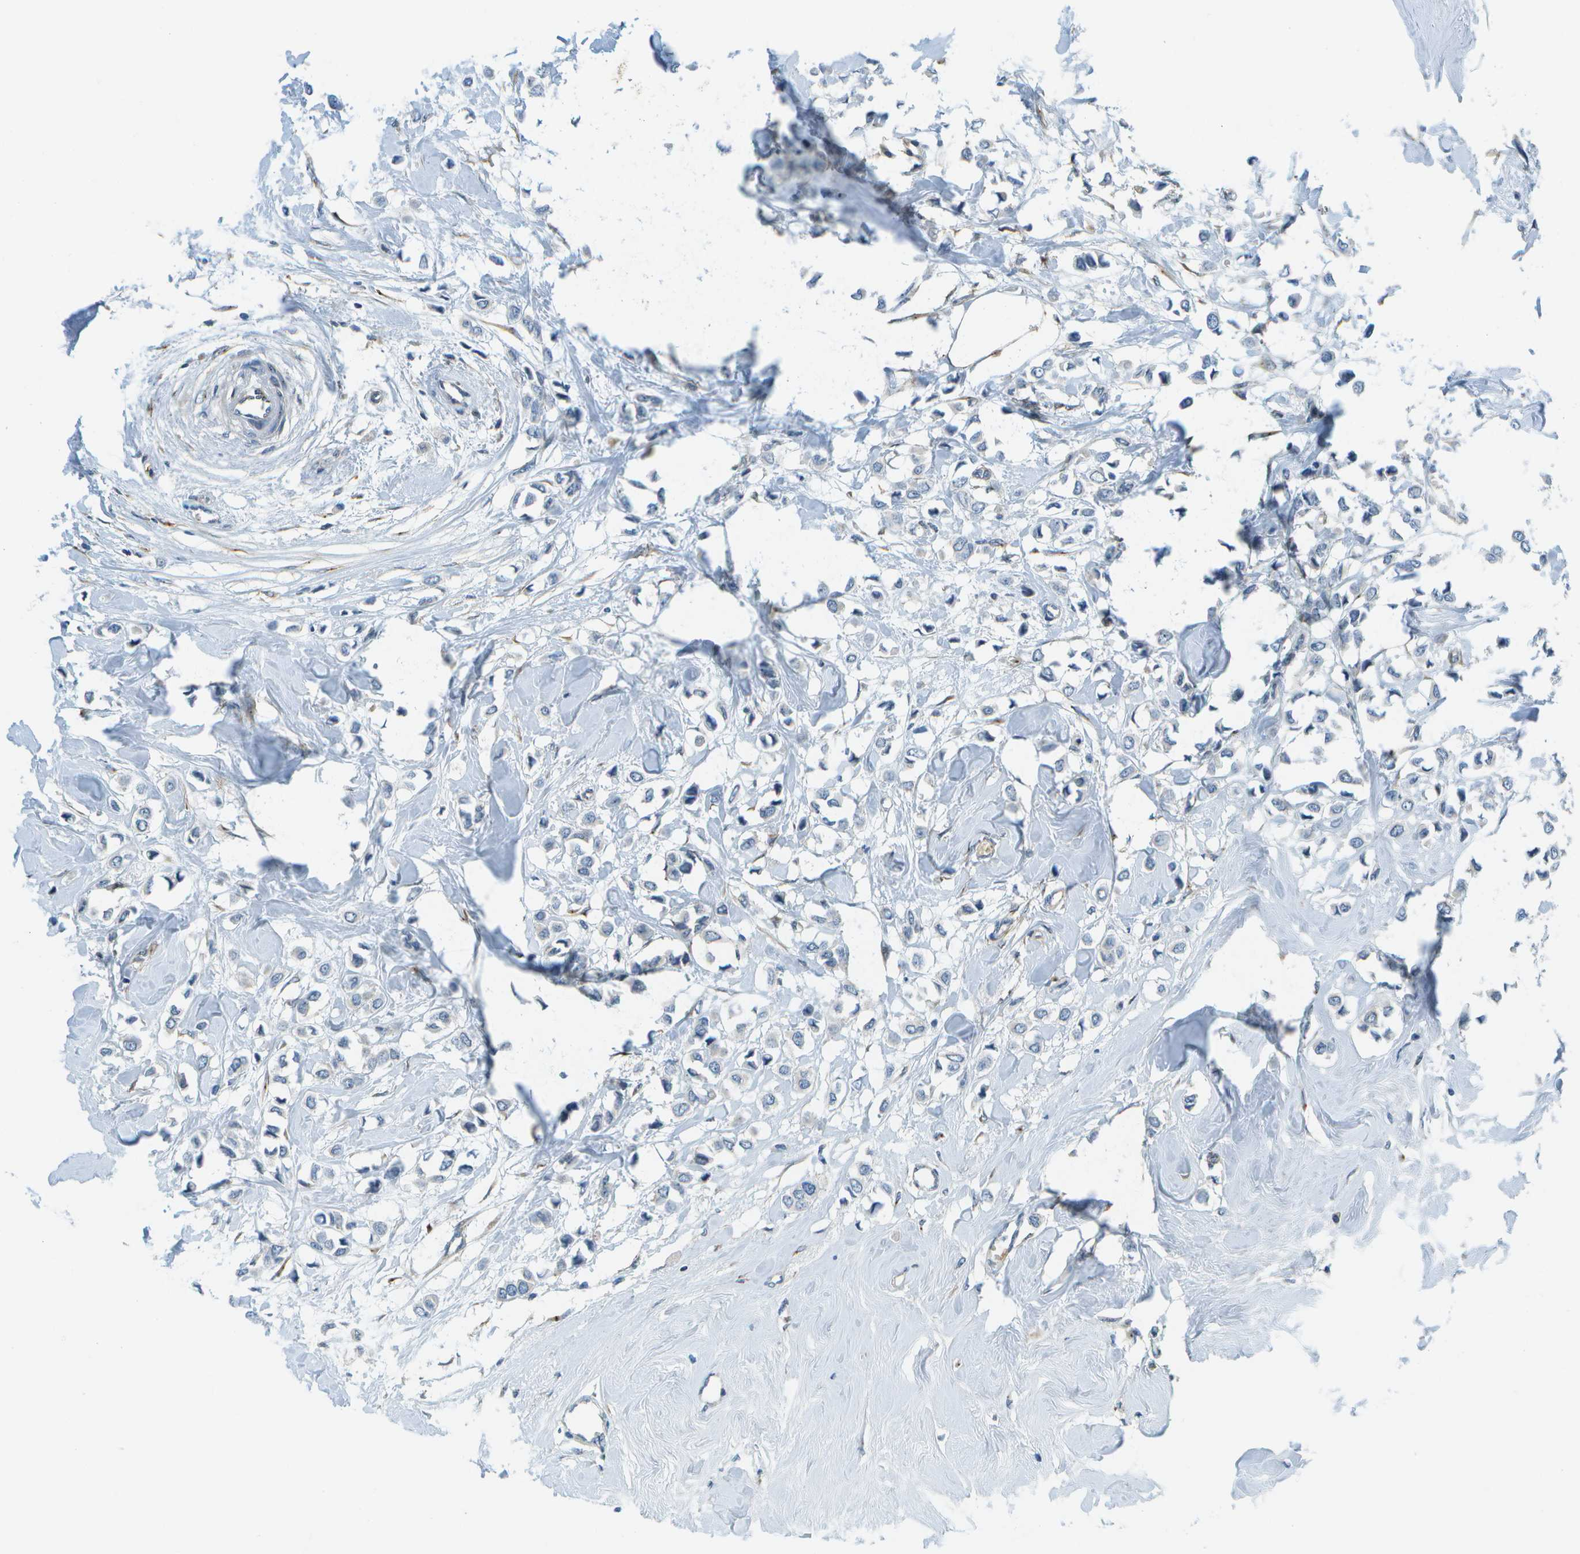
{"staining": {"intensity": "negative", "quantity": "none", "location": "none"}, "tissue": "breast cancer", "cell_type": "Tumor cells", "image_type": "cancer", "snomed": [{"axis": "morphology", "description": "Lobular carcinoma"}, {"axis": "topography", "description": "Breast"}], "caption": "DAB (3,3'-diaminobenzidine) immunohistochemical staining of breast cancer (lobular carcinoma) shows no significant staining in tumor cells.", "gene": "CTIF", "patient": {"sex": "female", "age": 51}}